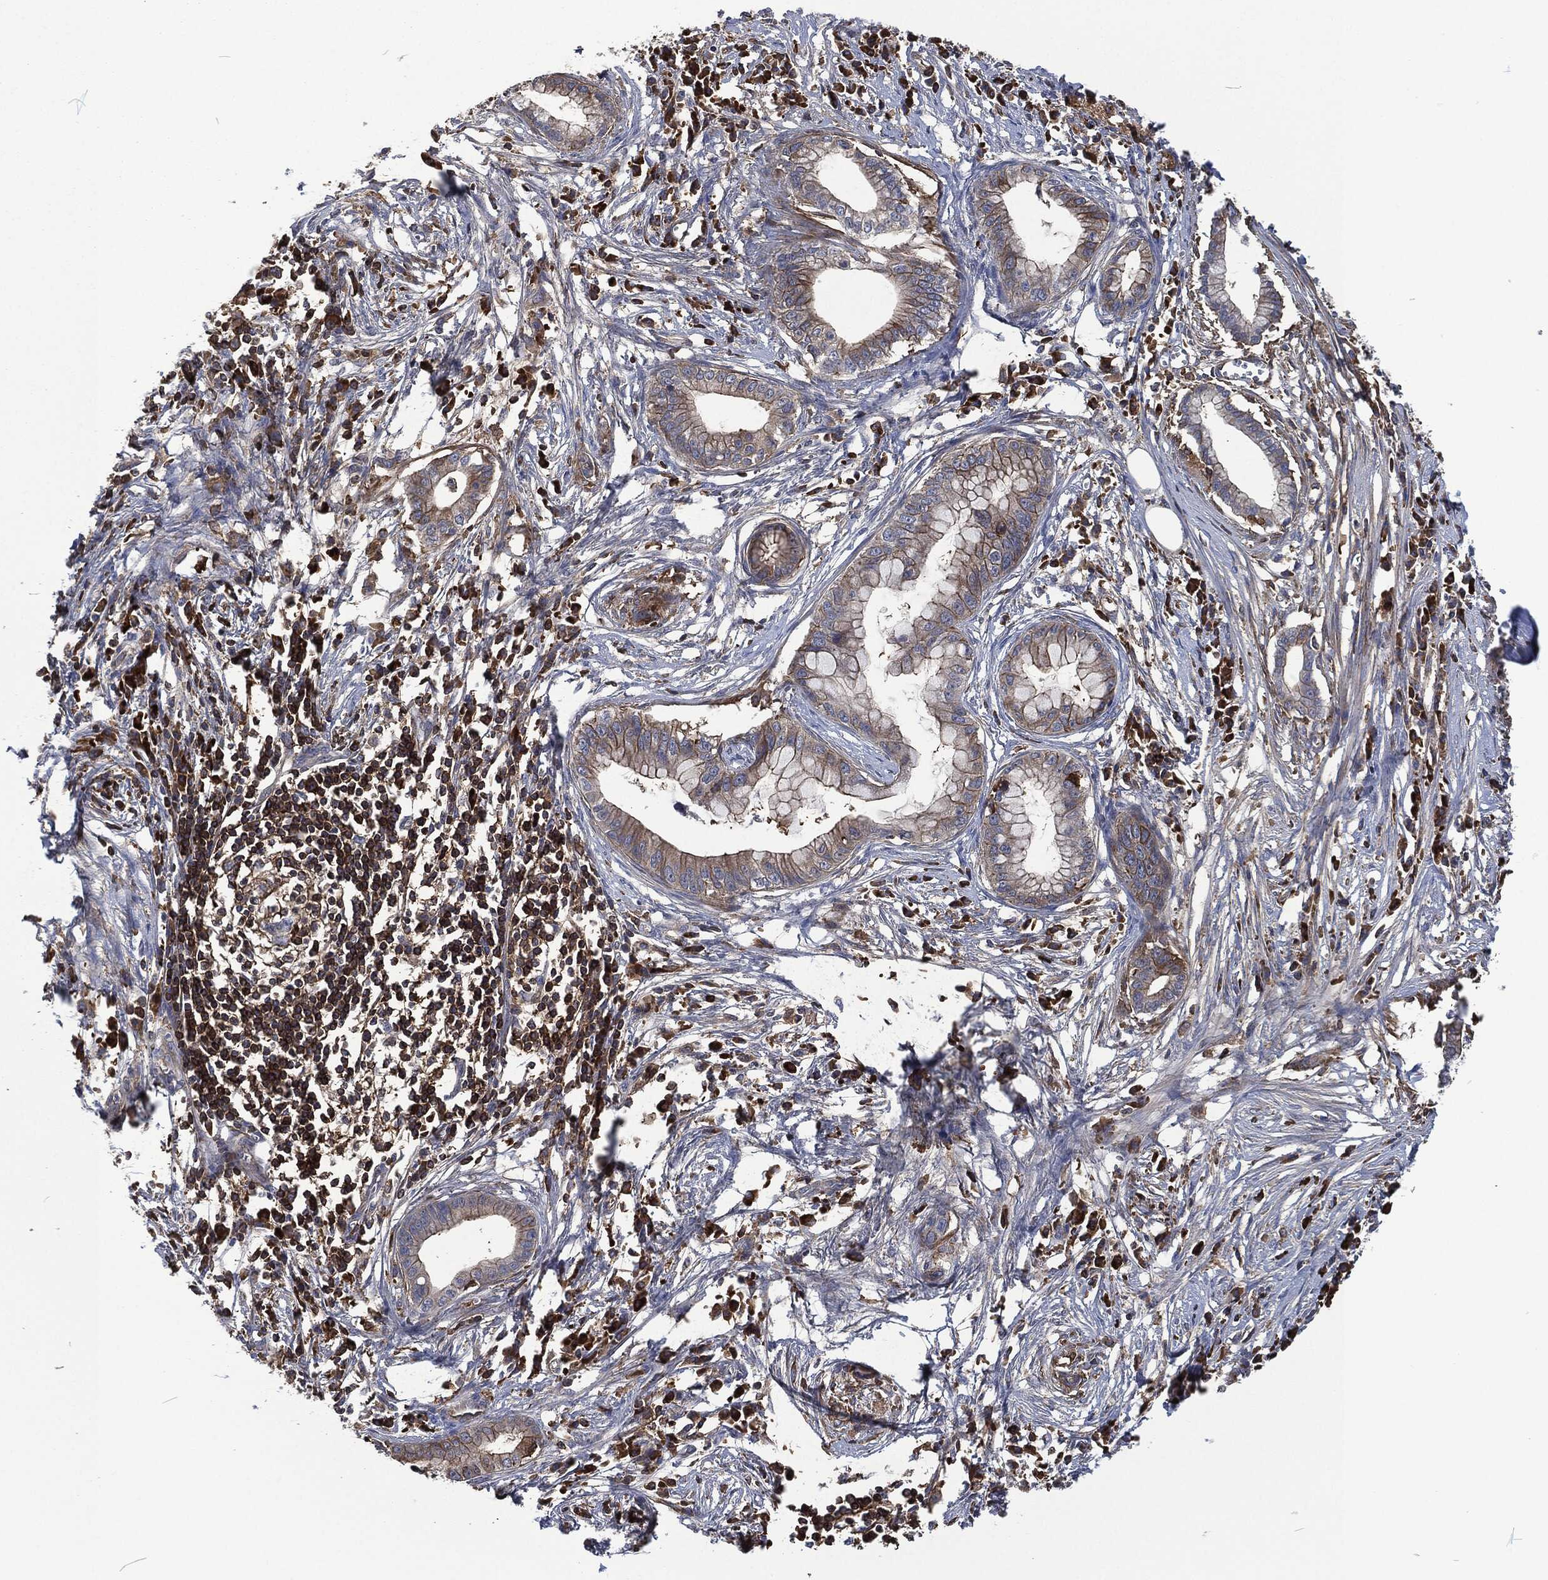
{"staining": {"intensity": "moderate", "quantity": ">75%", "location": "cytoplasmic/membranous"}, "tissue": "pancreatic cancer", "cell_type": "Tumor cells", "image_type": "cancer", "snomed": [{"axis": "morphology", "description": "Normal tissue, NOS"}, {"axis": "morphology", "description": "Adenocarcinoma, NOS"}, {"axis": "topography", "description": "Pancreas"}], "caption": "Protein expression analysis of adenocarcinoma (pancreatic) displays moderate cytoplasmic/membranous staining in about >75% of tumor cells.", "gene": "LGALS9", "patient": {"sex": "female", "age": 58}}